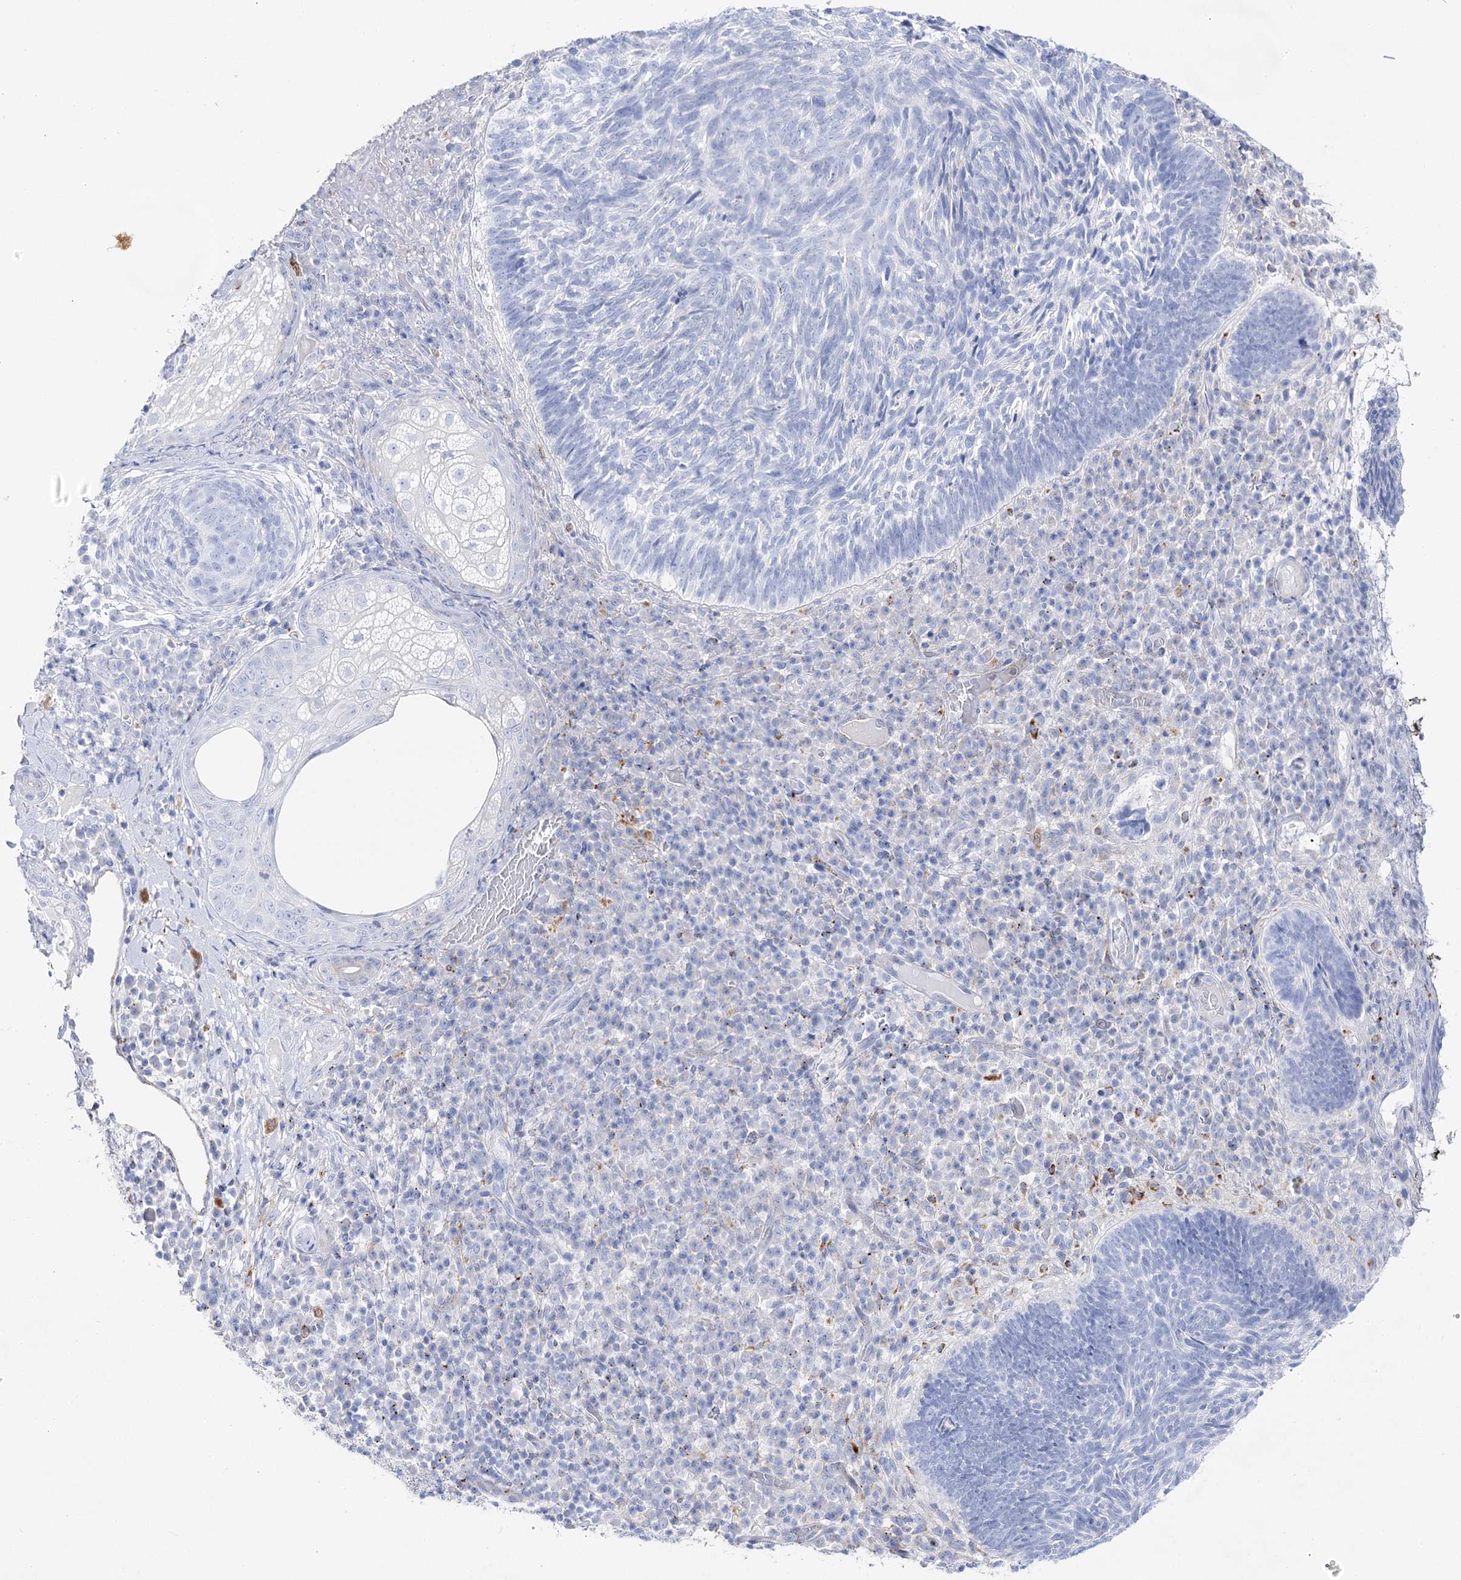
{"staining": {"intensity": "negative", "quantity": "none", "location": "none"}, "tissue": "skin cancer", "cell_type": "Tumor cells", "image_type": "cancer", "snomed": [{"axis": "morphology", "description": "Basal cell carcinoma"}, {"axis": "topography", "description": "Skin"}], "caption": "This is a photomicrograph of immunohistochemistry (IHC) staining of skin basal cell carcinoma, which shows no staining in tumor cells. Nuclei are stained in blue.", "gene": "SLC3A1", "patient": {"sex": "male", "age": 88}}